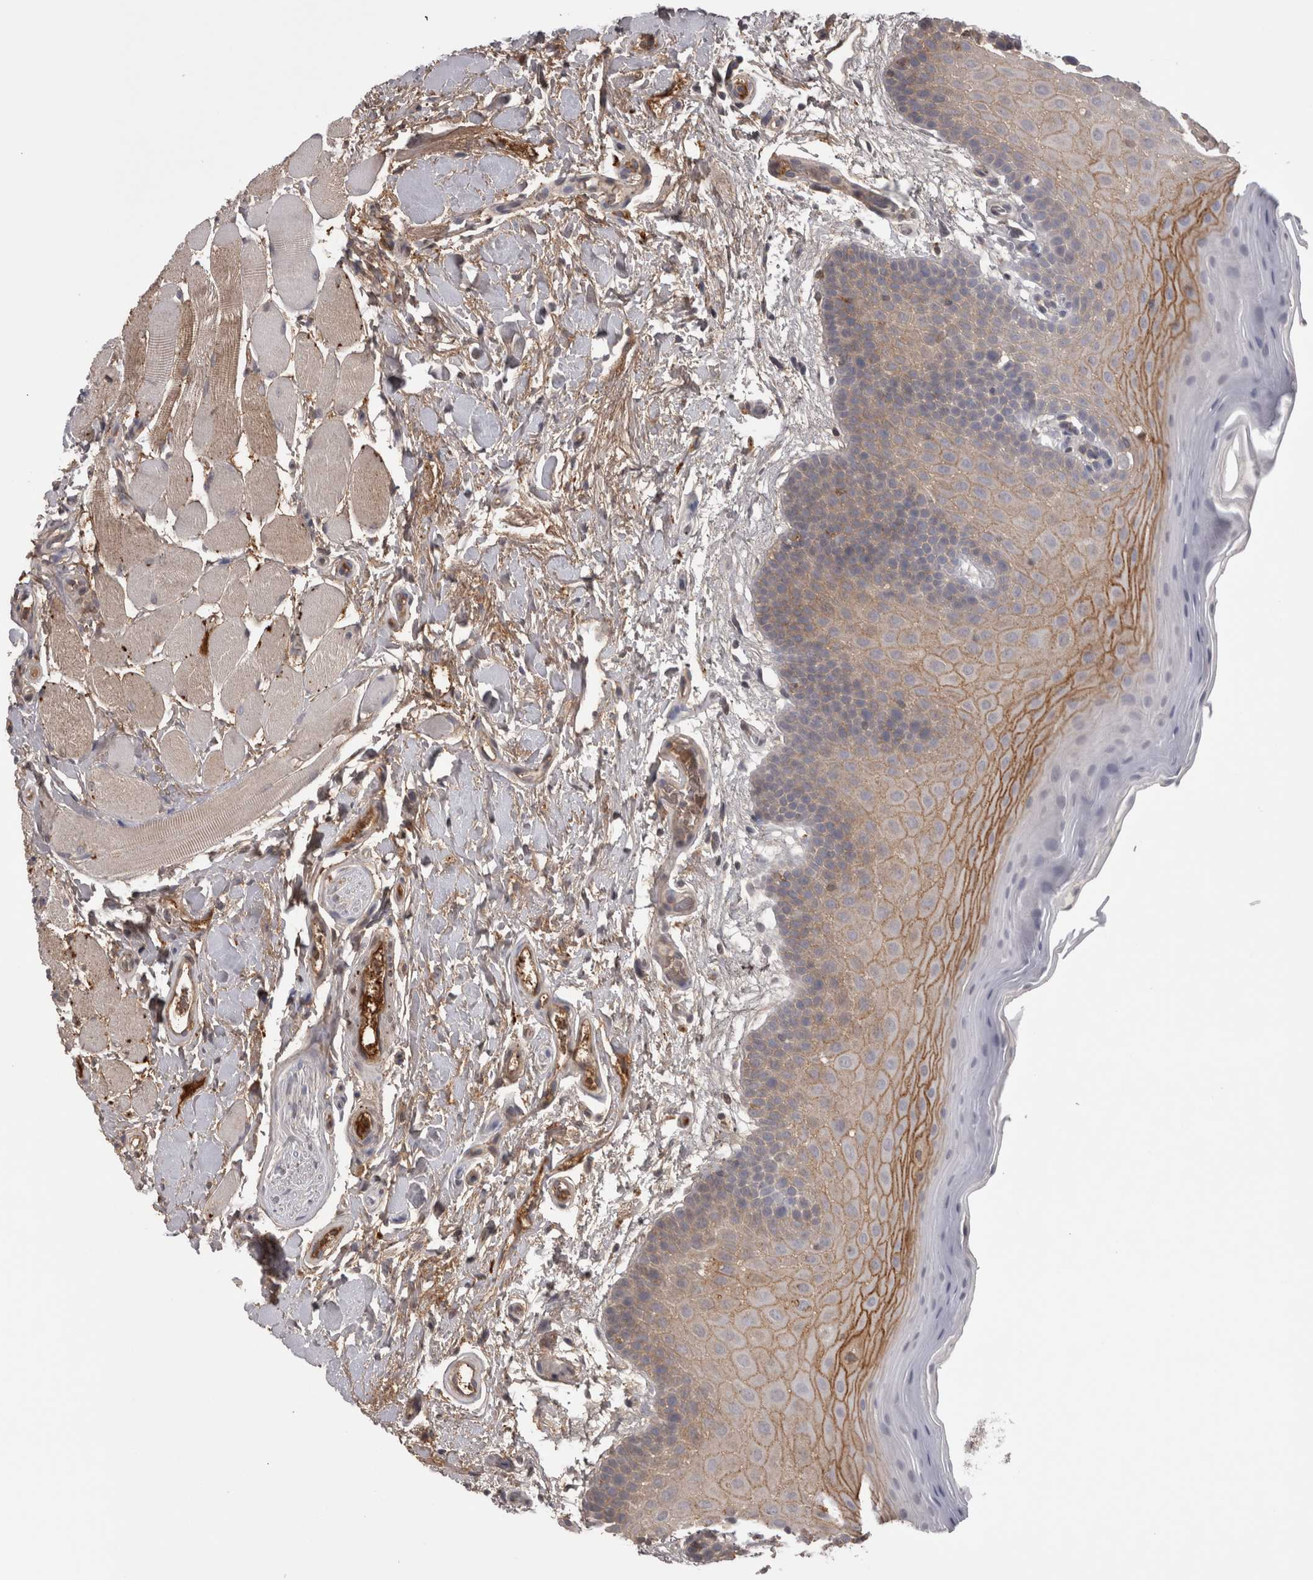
{"staining": {"intensity": "moderate", "quantity": "<25%", "location": "cytoplasmic/membranous"}, "tissue": "oral mucosa", "cell_type": "Squamous epithelial cells", "image_type": "normal", "snomed": [{"axis": "morphology", "description": "Normal tissue, NOS"}, {"axis": "topography", "description": "Oral tissue"}], "caption": "The immunohistochemical stain shows moderate cytoplasmic/membranous staining in squamous epithelial cells of benign oral mucosa. Nuclei are stained in blue.", "gene": "SAA4", "patient": {"sex": "male", "age": 62}}